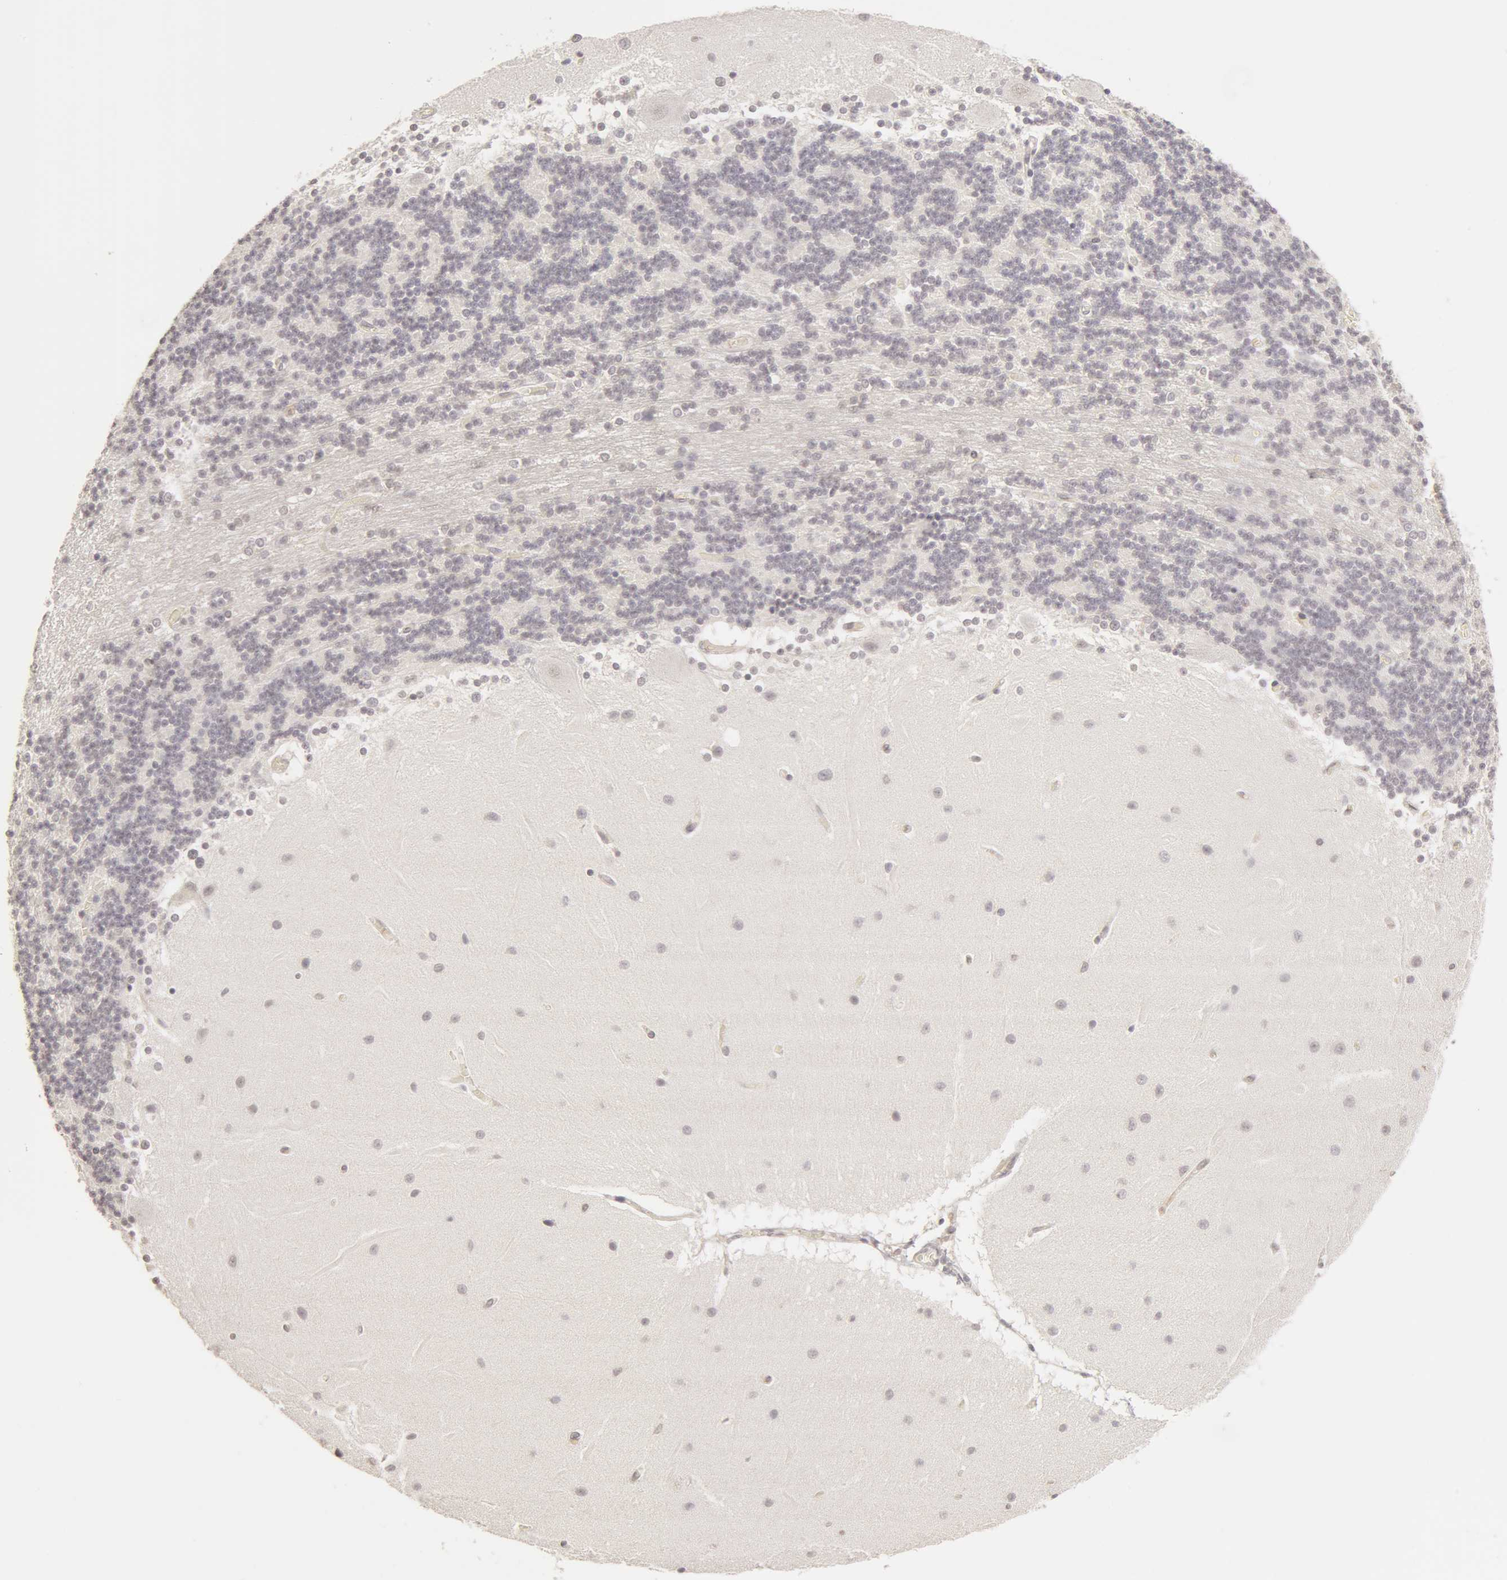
{"staining": {"intensity": "negative", "quantity": "none", "location": "none"}, "tissue": "cerebellum", "cell_type": "Cells in granular layer", "image_type": "normal", "snomed": [{"axis": "morphology", "description": "Normal tissue, NOS"}, {"axis": "topography", "description": "Cerebellum"}], "caption": "There is no significant expression in cells in granular layer of cerebellum. (DAB immunohistochemistry, high magnification).", "gene": "ADAM10", "patient": {"sex": "female", "age": 54}}